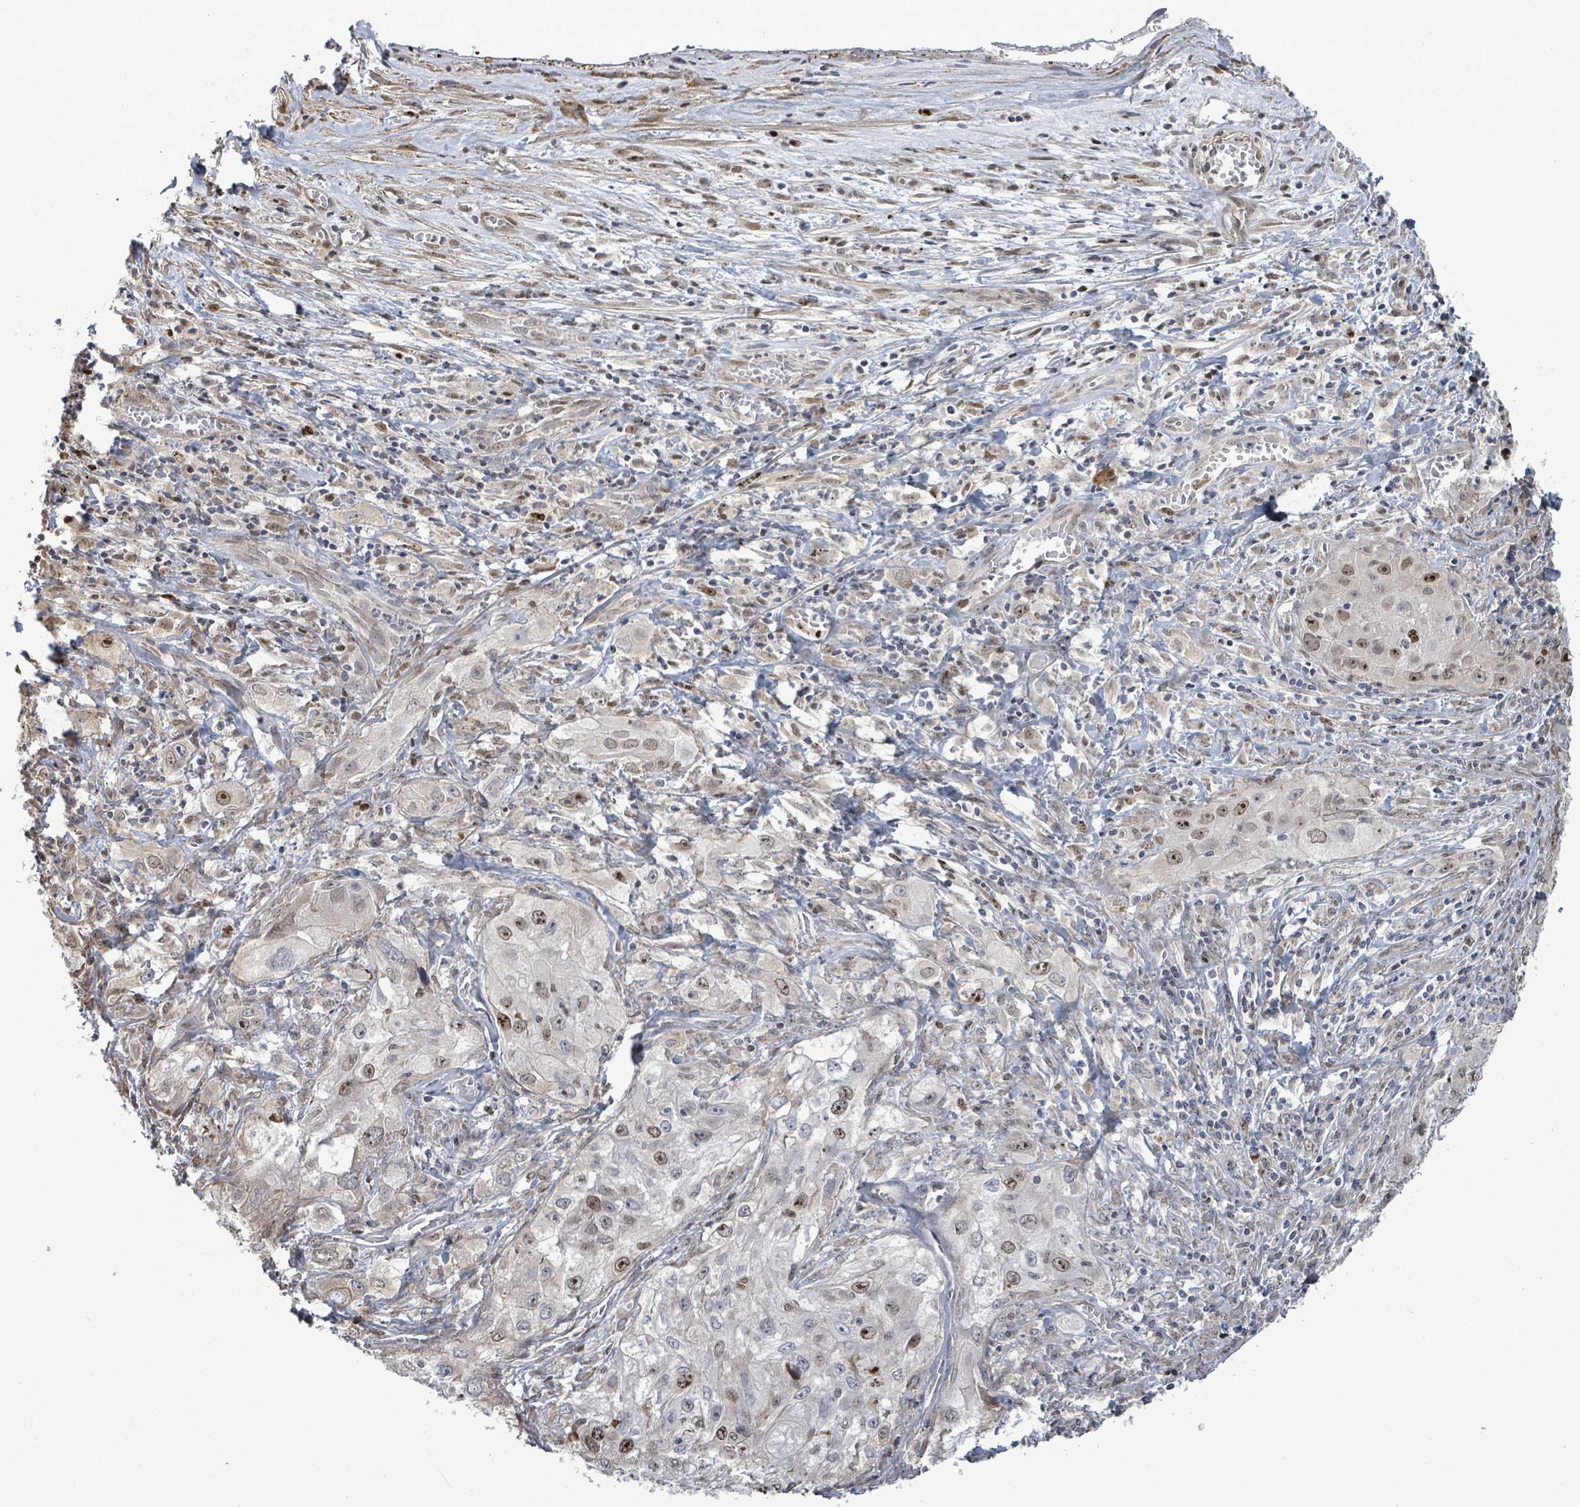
{"staining": {"intensity": "moderate", "quantity": "25%-75%", "location": "nuclear"}, "tissue": "lung cancer", "cell_type": "Tumor cells", "image_type": "cancer", "snomed": [{"axis": "morphology", "description": "Squamous cell carcinoma, NOS"}, {"axis": "topography", "description": "Lung"}], "caption": "An IHC micrograph of tumor tissue is shown. Protein staining in brown labels moderate nuclear positivity in squamous cell carcinoma (lung) within tumor cells.", "gene": "PAPSS1", "patient": {"sex": "female", "age": 69}}